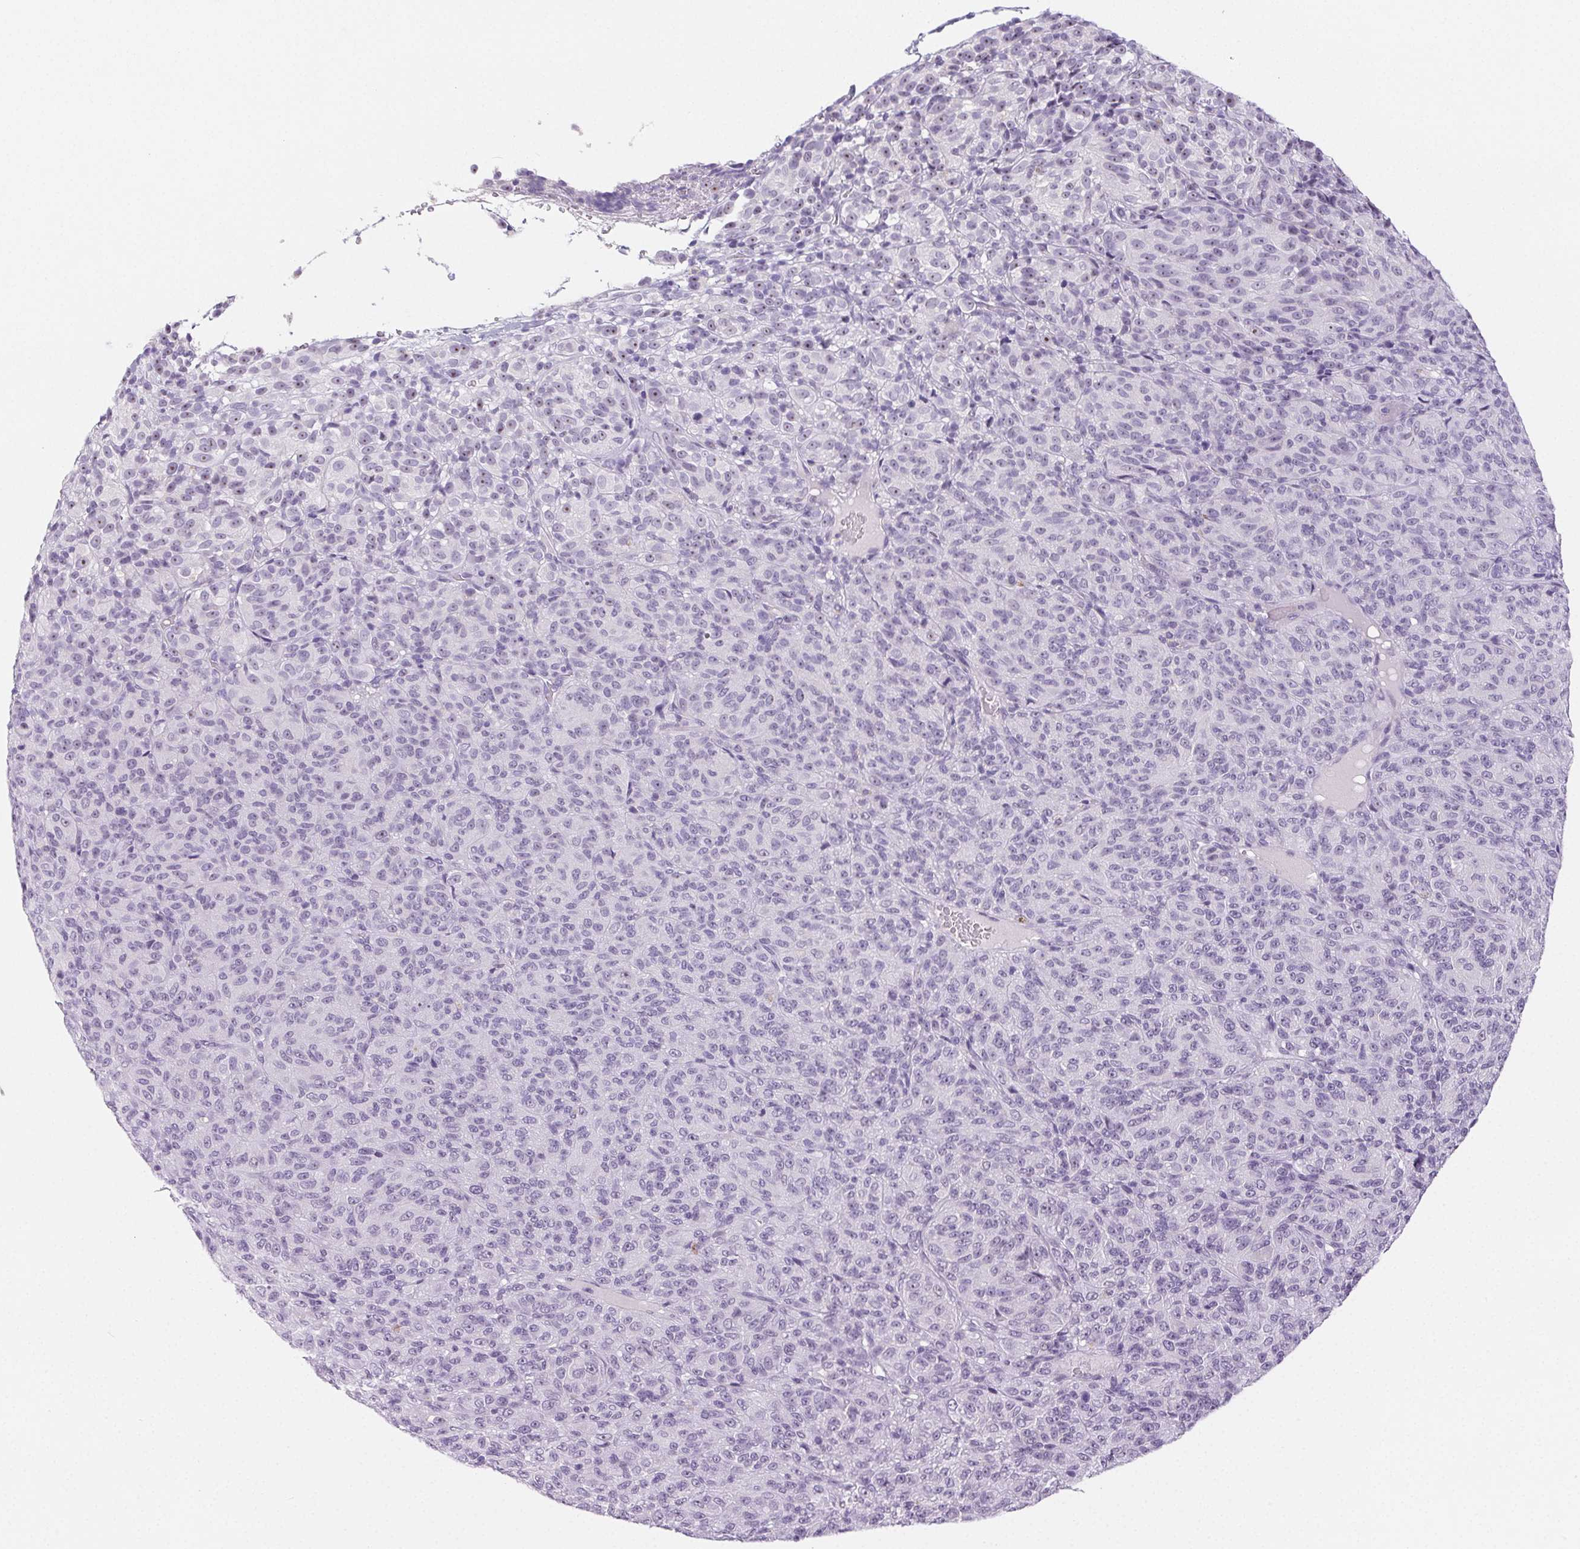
{"staining": {"intensity": "negative", "quantity": "none", "location": "none"}, "tissue": "melanoma", "cell_type": "Tumor cells", "image_type": "cancer", "snomed": [{"axis": "morphology", "description": "Malignant melanoma, Metastatic site"}, {"axis": "topography", "description": "Brain"}], "caption": "Tumor cells show no significant positivity in melanoma.", "gene": "ST8SIA3", "patient": {"sex": "female", "age": 56}}